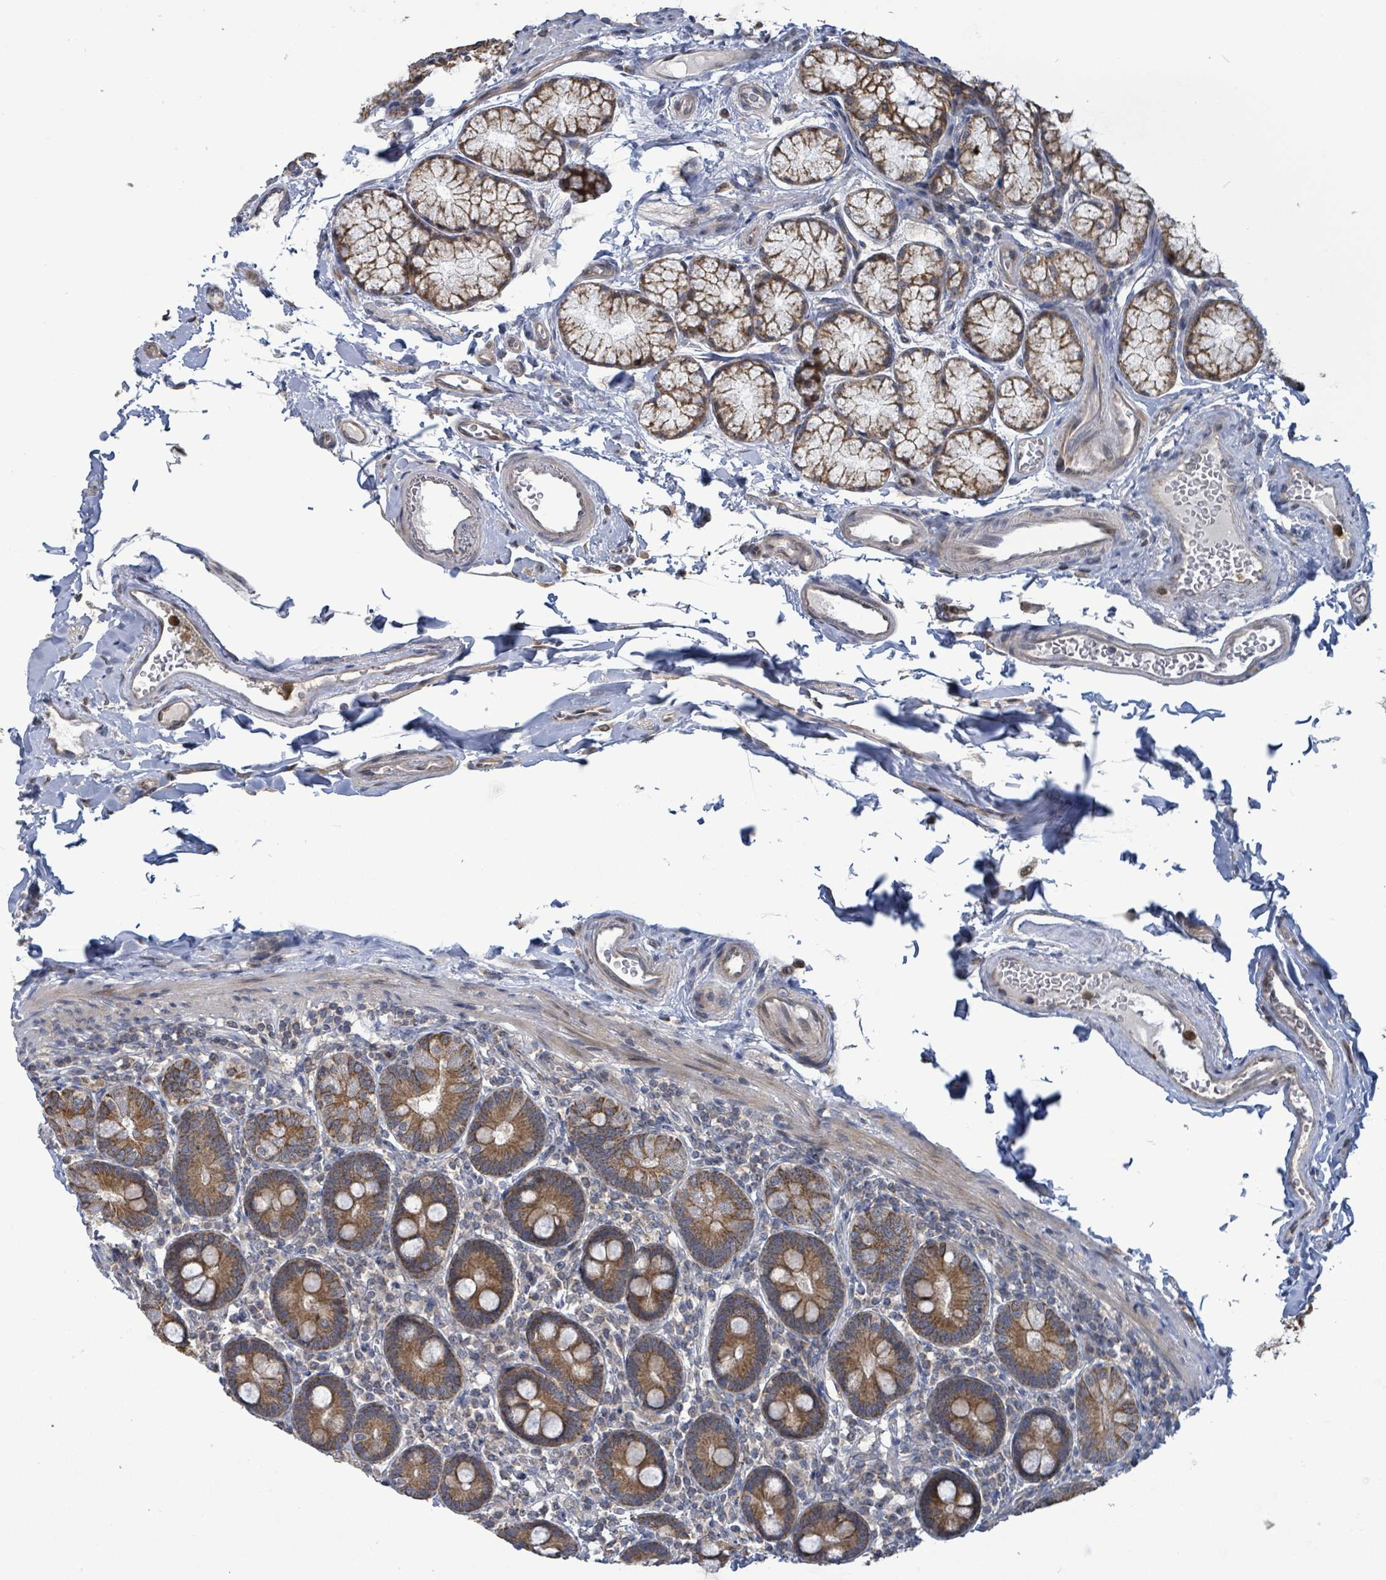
{"staining": {"intensity": "moderate", "quantity": ">75%", "location": "cytoplasmic/membranous"}, "tissue": "duodenum", "cell_type": "Glandular cells", "image_type": "normal", "snomed": [{"axis": "morphology", "description": "Normal tissue, NOS"}, {"axis": "topography", "description": "Duodenum"}], "caption": "A brown stain highlights moderate cytoplasmic/membranous staining of a protein in glandular cells of unremarkable human duodenum. (DAB (3,3'-diaminobenzidine) IHC, brown staining for protein, blue staining for nuclei).", "gene": "COQ6", "patient": {"sex": "female", "age": 67}}